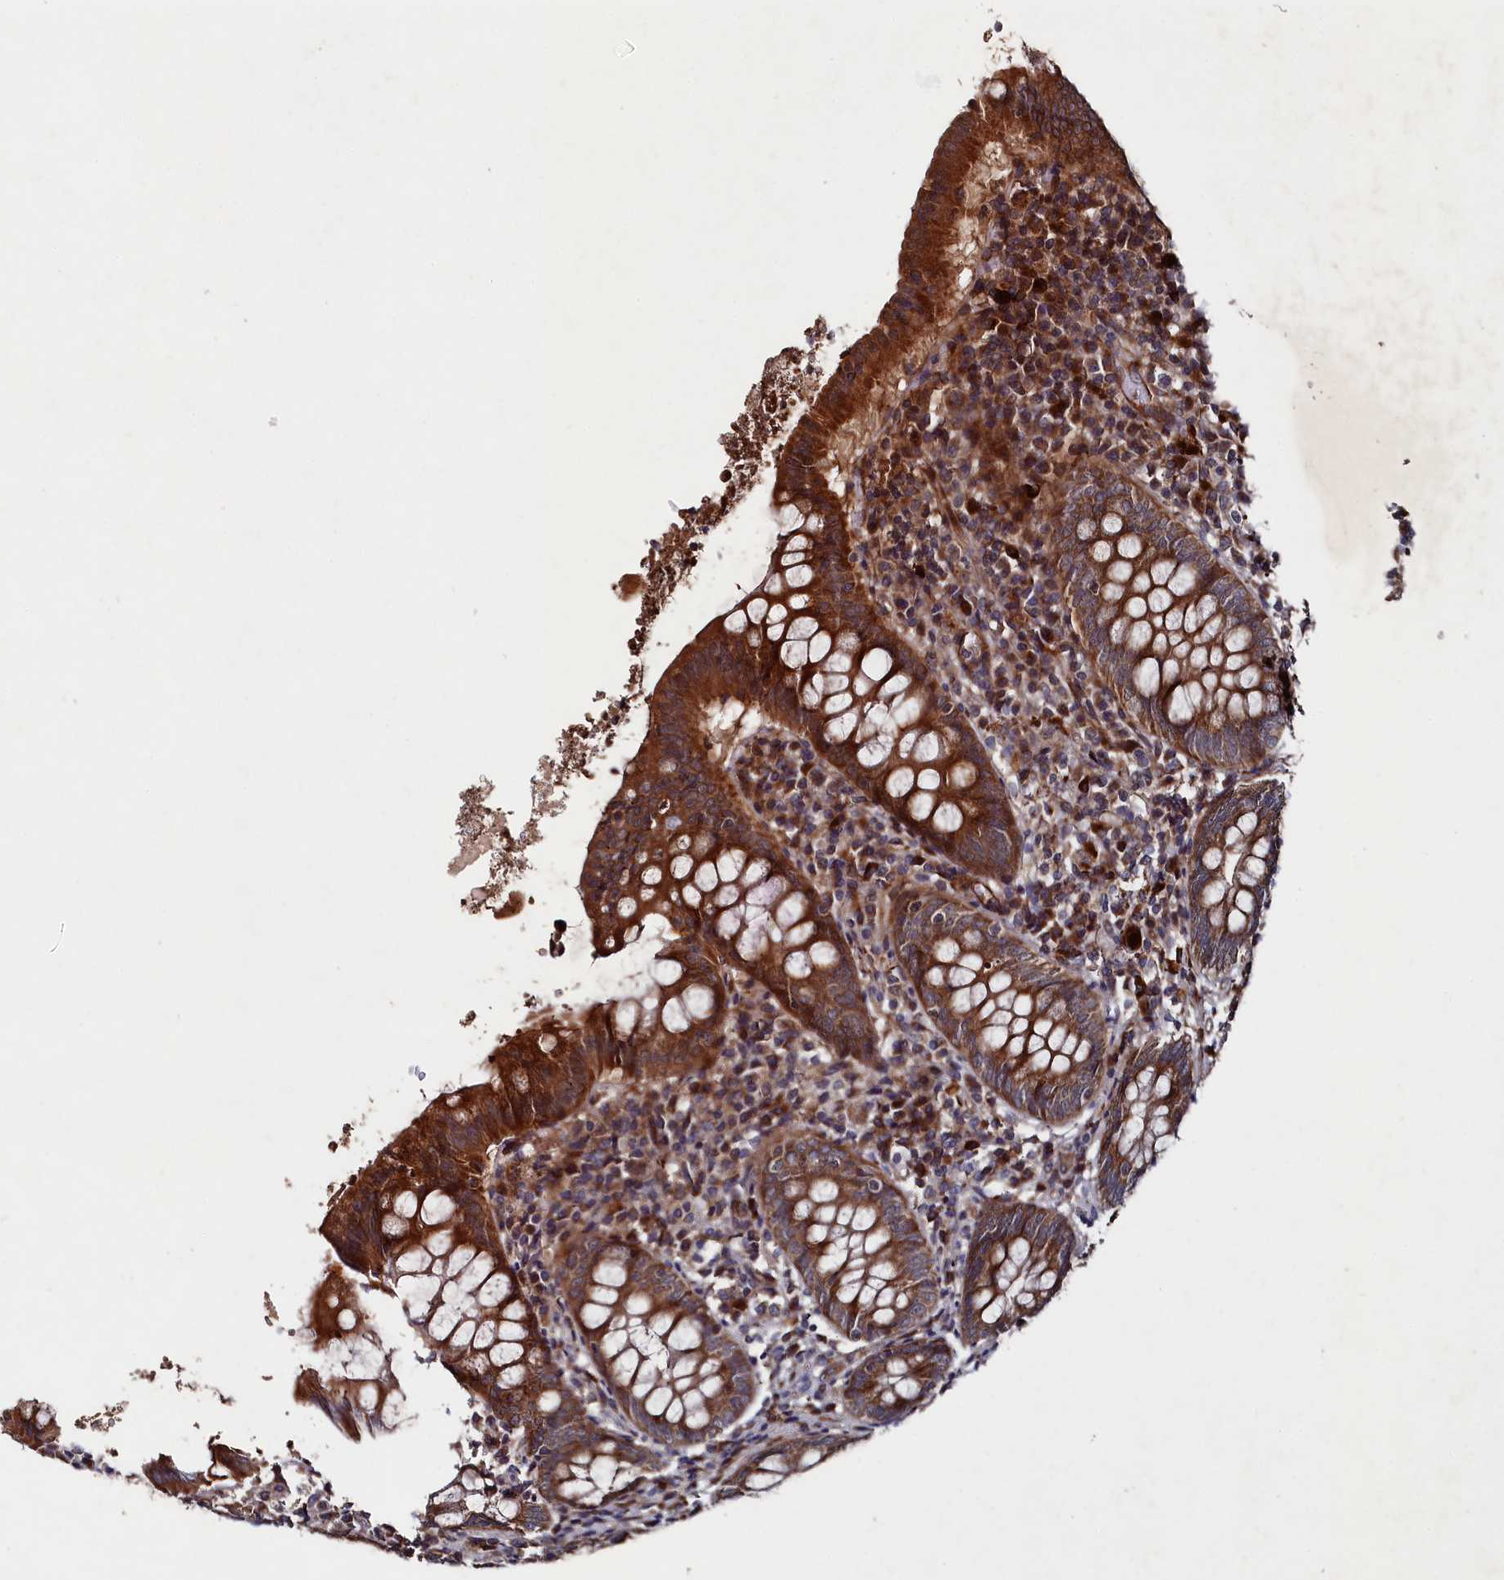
{"staining": {"intensity": "moderate", "quantity": ">75%", "location": "cytoplasmic/membranous"}, "tissue": "appendix", "cell_type": "Glandular cells", "image_type": "normal", "snomed": [{"axis": "morphology", "description": "Normal tissue, NOS"}, {"axis": "topography", "description": "Appendix"}], "caption": "Protein expression analysis of benign appendix shows moderate cytoplasmic/membranous staining in about >75% of glandular cells. (Brightfield microscopy of DAB IHC at high magnification).", "gene": "SUPV3L1", "patient": {"sex": "female", "age": 54}}